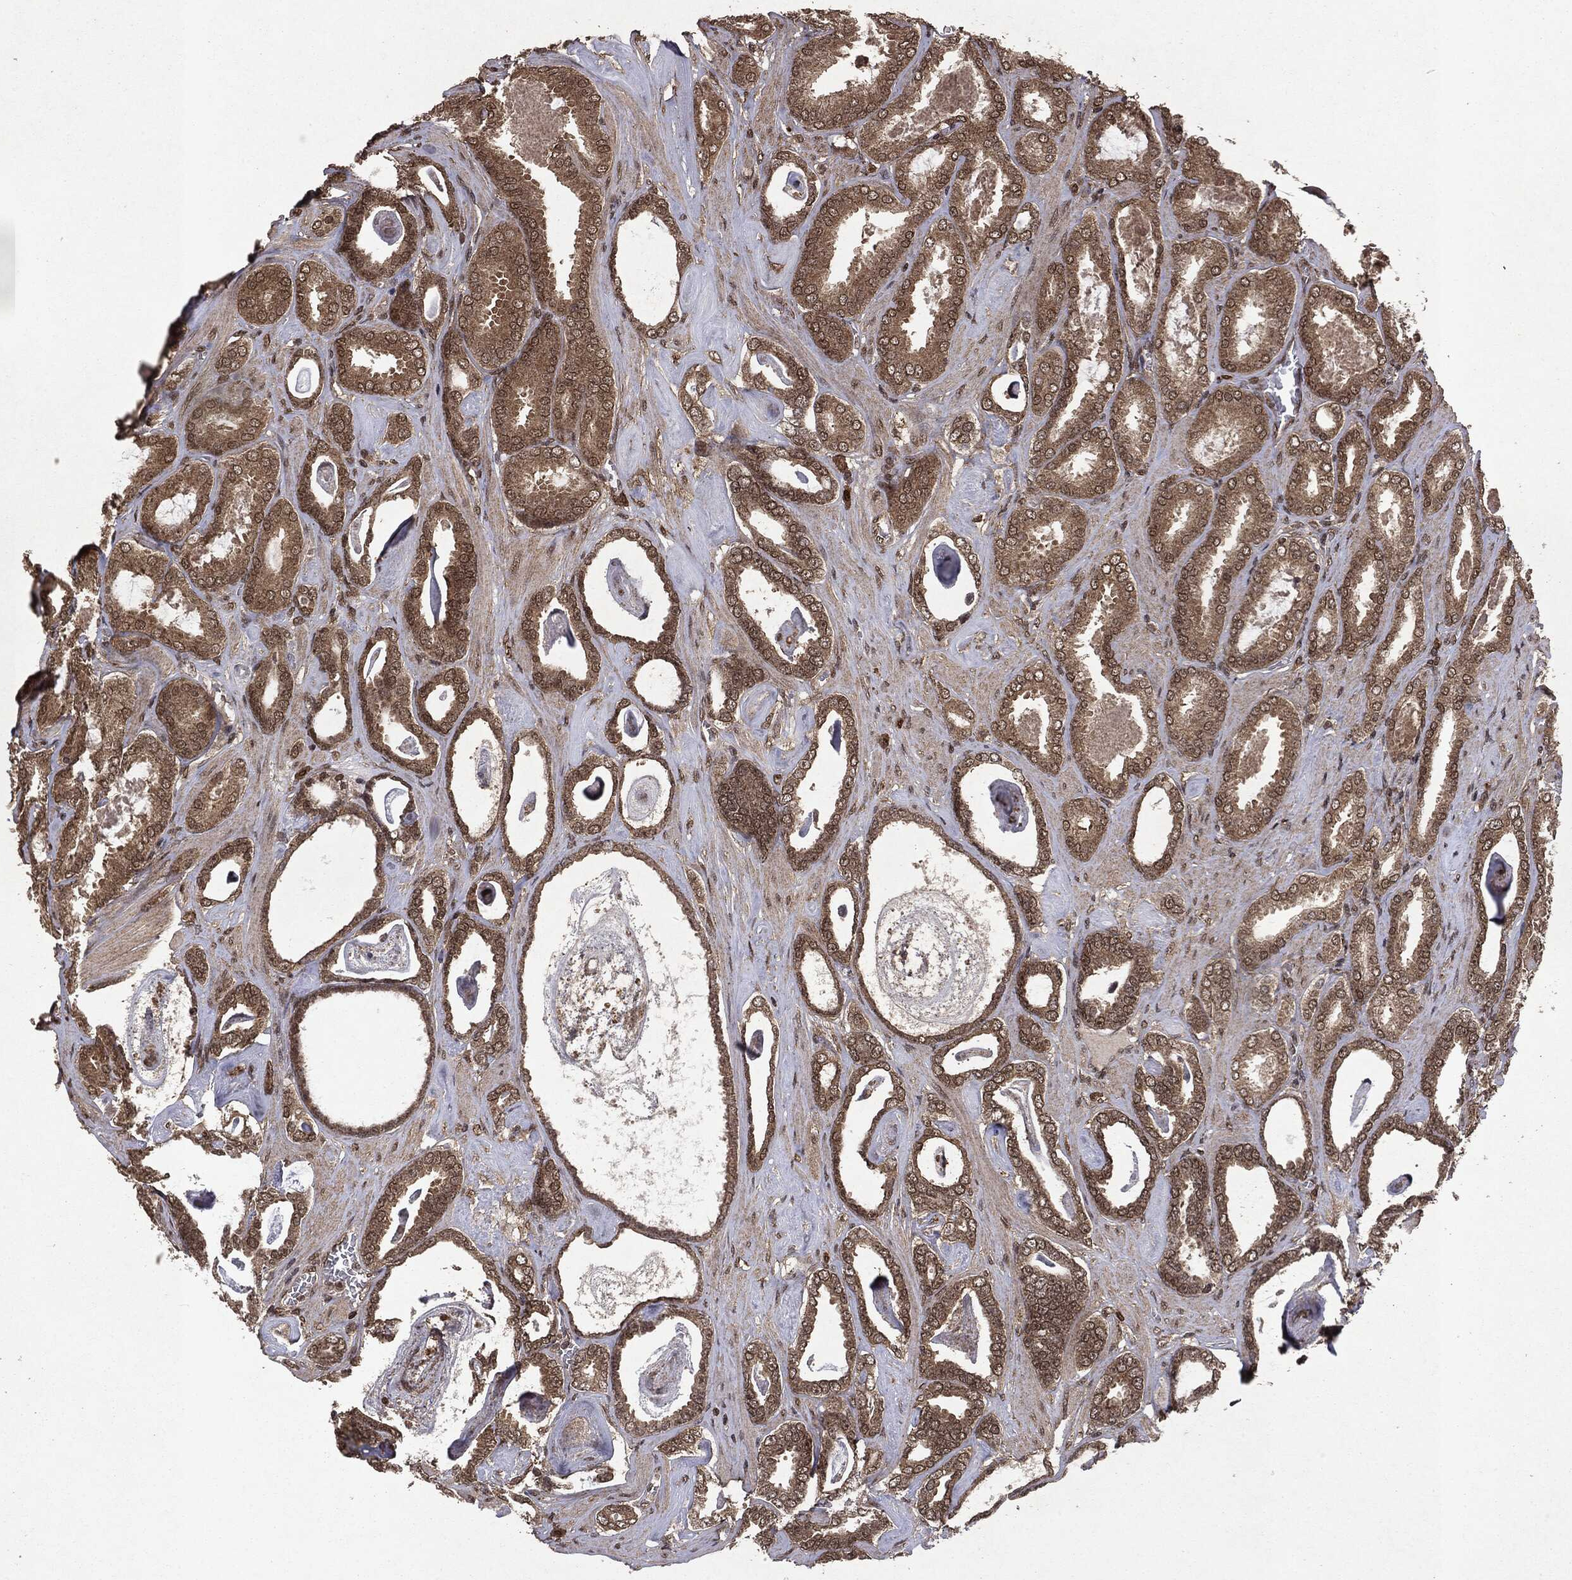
{"staining": {"intensity": "moderate", "quantity": ">75%", "location": "cytoplasmic/membranous,nuclear"}, "tissue": "prostate cancer", "cell_type": "Tumor cells", "image_type": "cancer", "snomed": [{"axis": "morphology", "description": "Adenocarcinoma, High grade"}, {"axis": "topography", "description": "Prostate"}], "caption": "Immunohistochemical staining of adenocarcinoma (high-grade) (prostate) shows moderate cytoplasmic/membranous and nuclear protein staining in about >75% of tumor cells.", "gene": "PEBP1", "patient": {"sex": "male", "age": 63}}